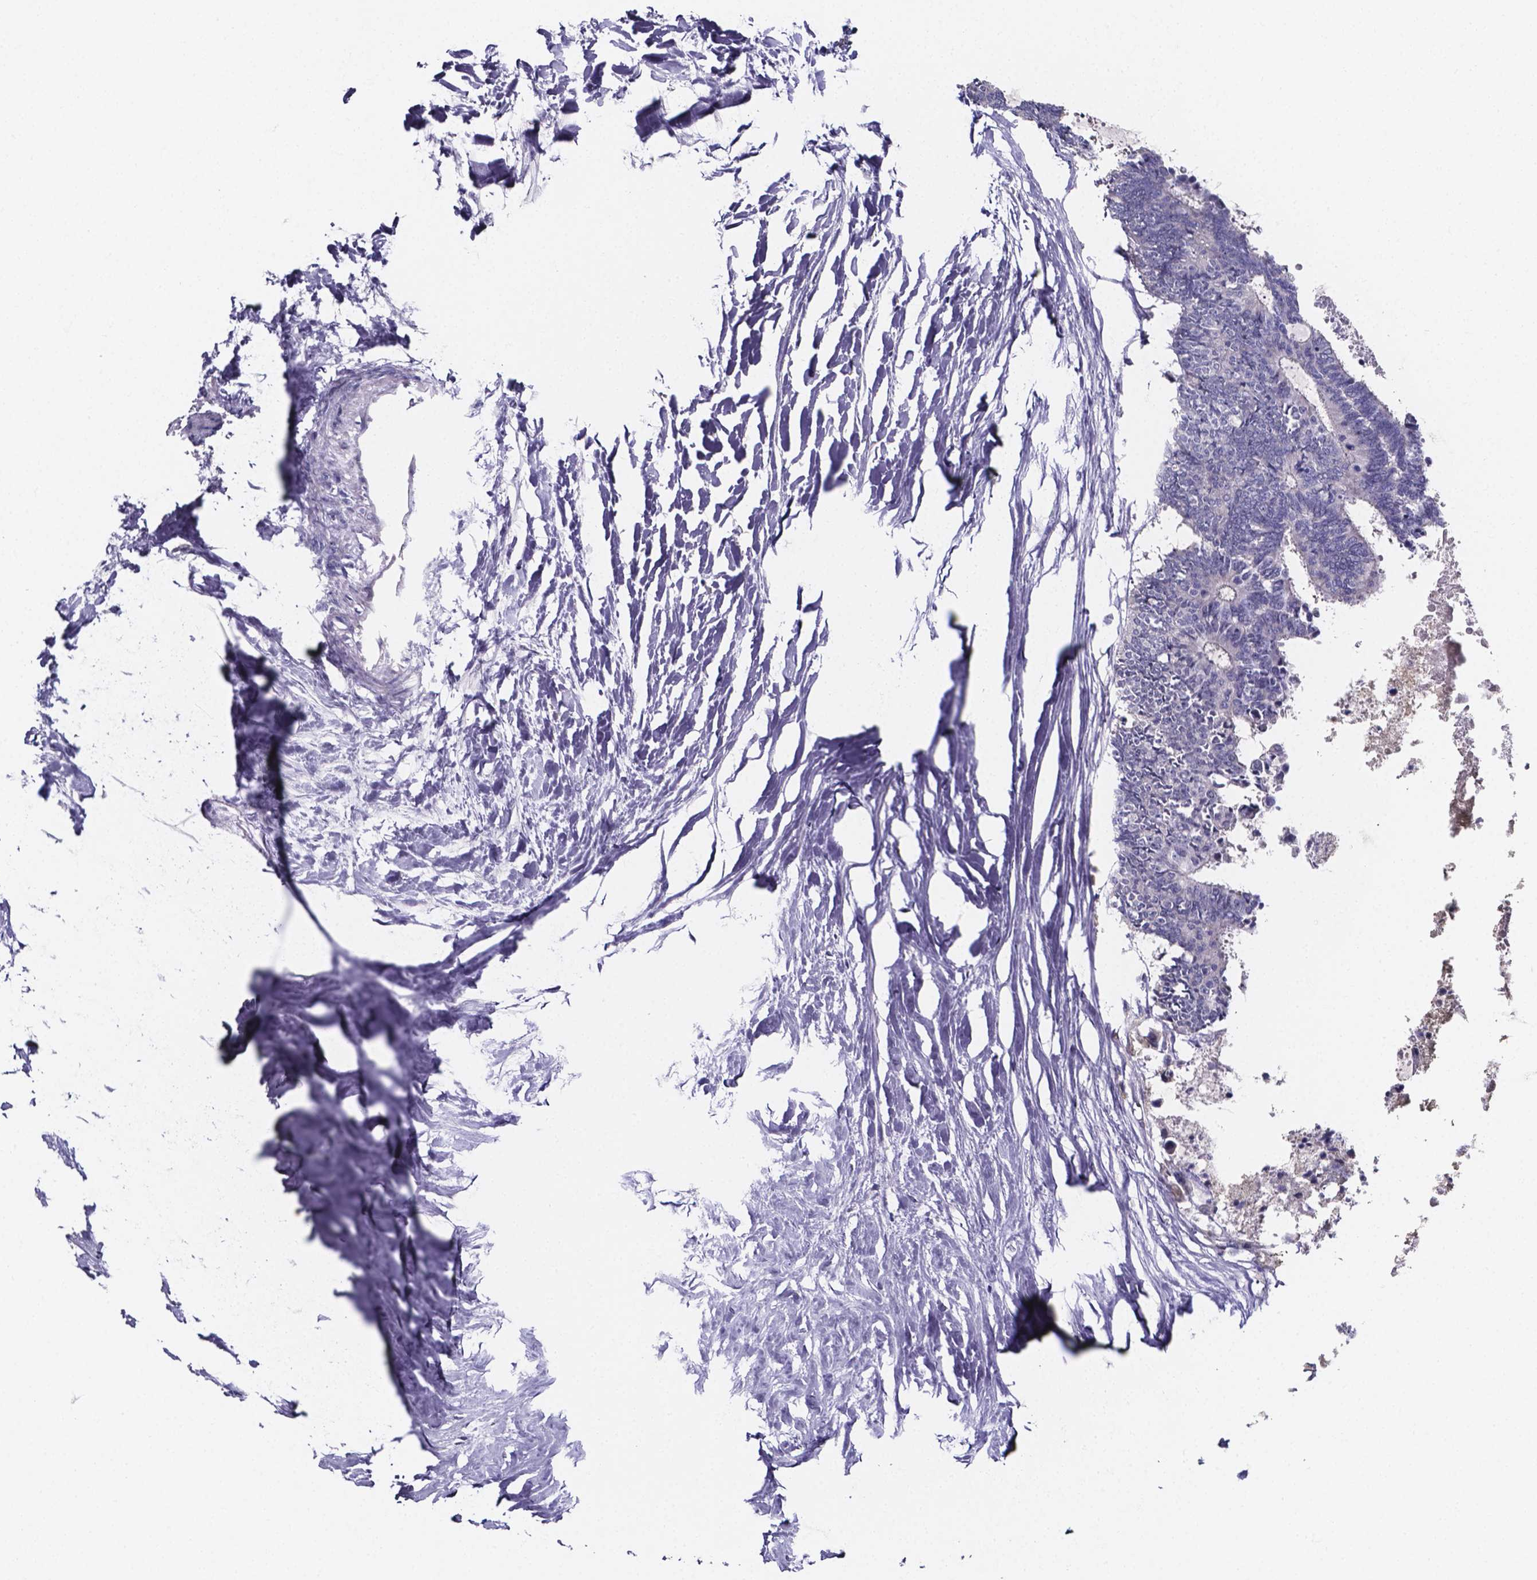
{"staining": {"intensity": "negative", "quantity": "none", "location": "none"}, "tissue": "colorectal cancer", "cell_type": "Tumor cells", "image_type": "cancer", "snomed": [{"axis": "morphology", "description": "Adenocarcinoma, NOS"}, {"axis": "topography", "description": "Colon"}, {"axis": "topography", "description": "Rectum"}], "caption": "Human colorectal adenocarcinoma stained for a protein using IHC displays no expression in tumor cells.", "gene": "IZUMO1", "patient": {"sex": "male", "age": 57}}